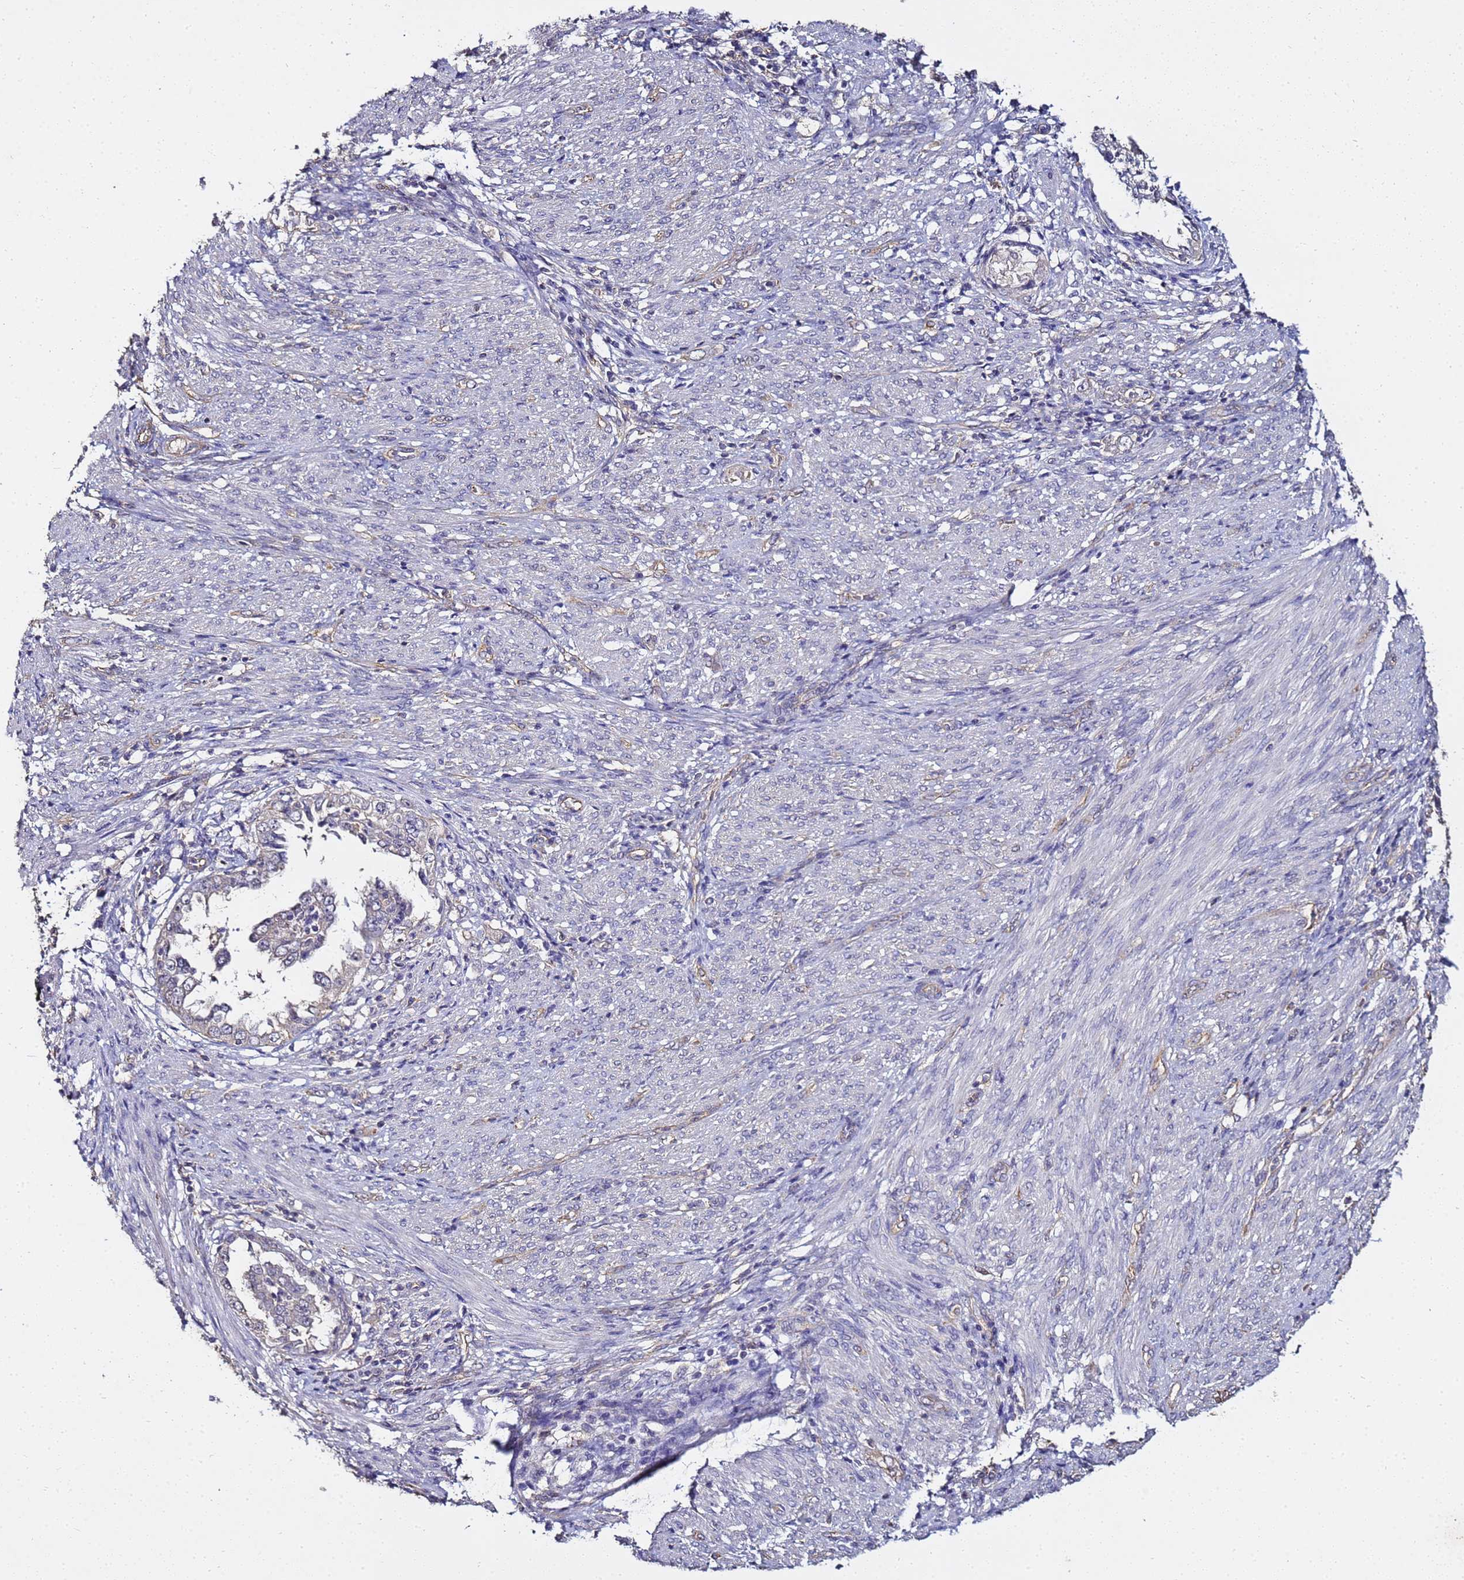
{"staining": {"intensity": "negative", "quantity": "none", "location": "none"}, "tissue": "endometrial cancer", "cell_type": "Tumor cells", "image_type": "cancer", "snomed": [{"axis": "morphology", "description": "Adenocarcinoma, NOS"}, {"axis": "topography", "description": "Endometrium"}], "caption": "Micrograph shows no protein positivity in tumor cells of endometrial cancer tissue. Nuclei are stained in blue.", "gene": "ENOPH1", "patient": {"sex": "female", "age": 85}}